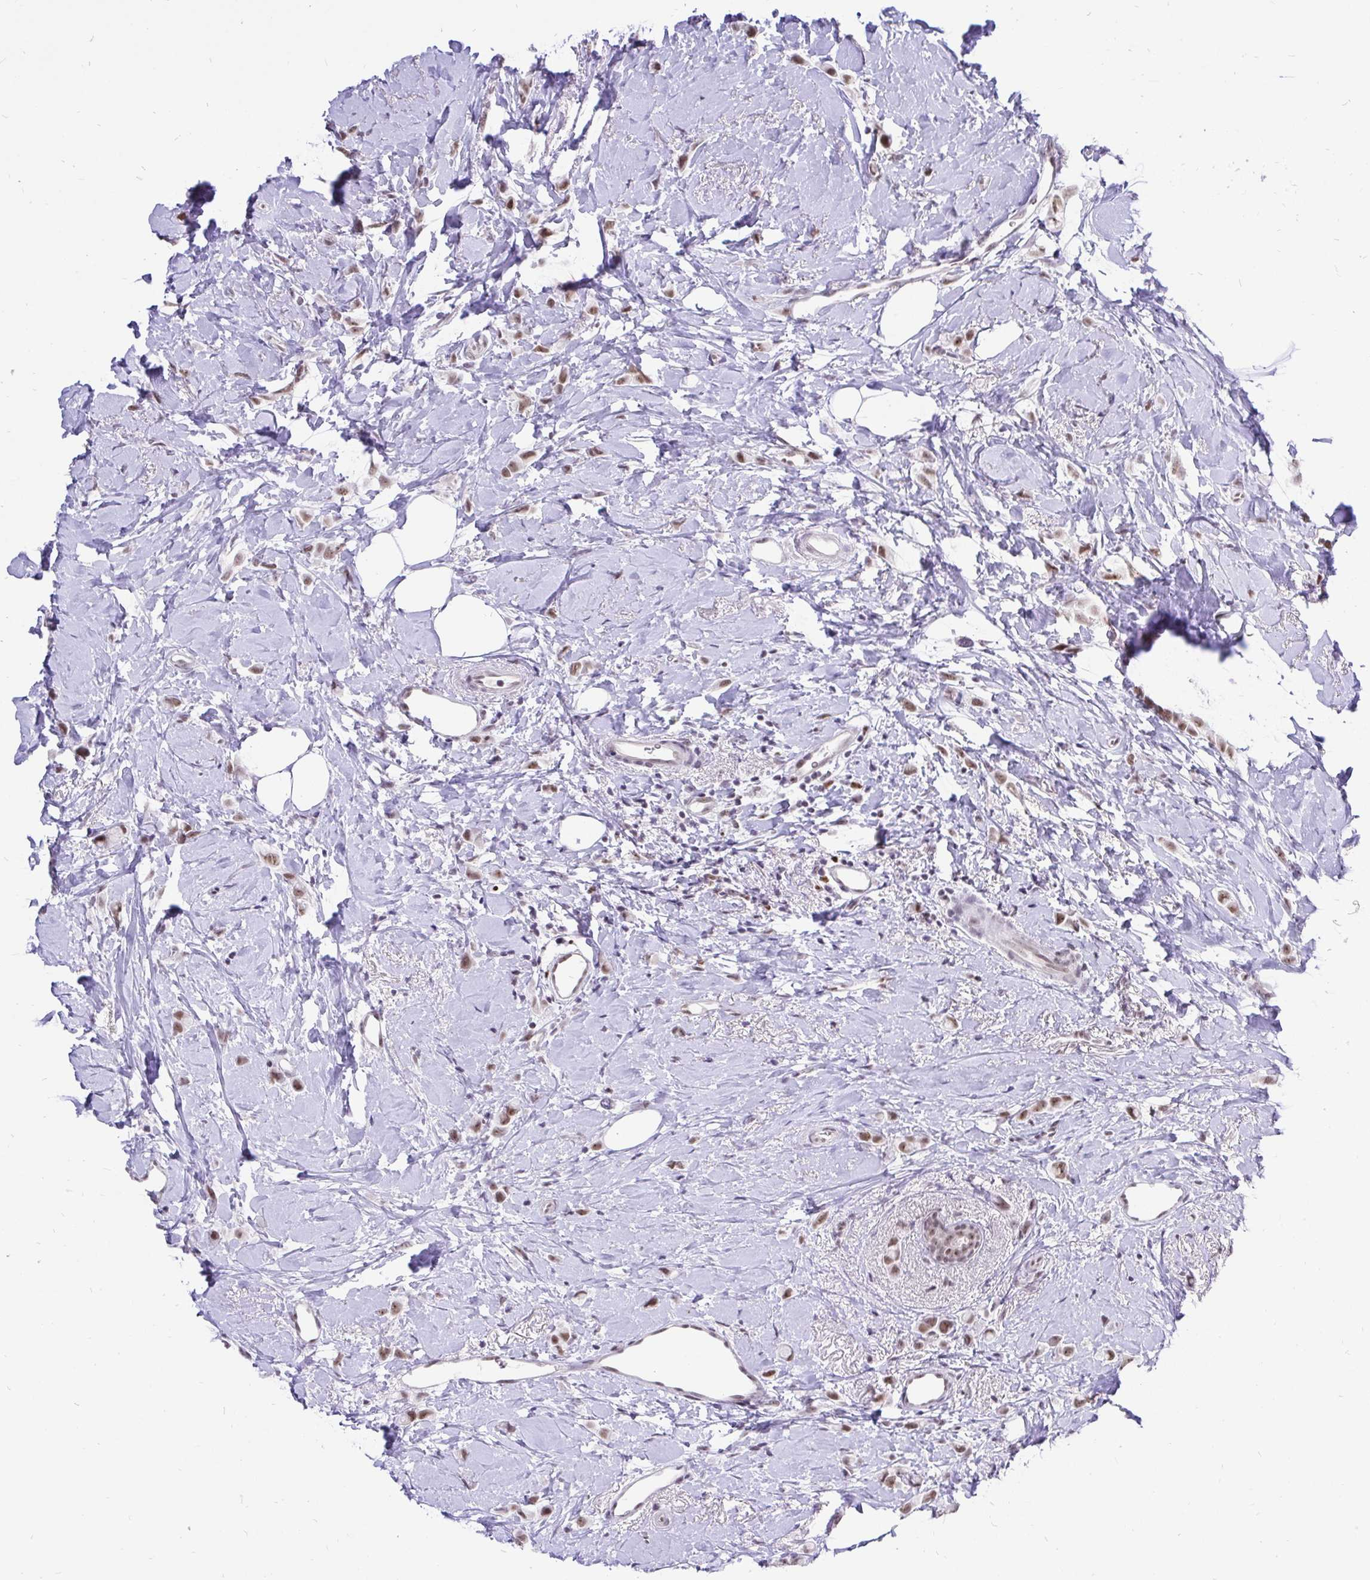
{"staining": {"intensity": "moderate", "quantity": ">75%", "location": "nuclear"}, "tissue": "breast cancer", "cell_type": "Tumor cells", "image_type": "cancer", "snomed": [{"axis": "morphology", "description": "Lobular carcinoma"}, {"axis": "topography", "description": "Breast"}], "caption": "A brown stain shows moderate nuclear expression of a protein in human breast cancer (lobular carcinoma) tumor cells.", "gene": "ZNF860", "patient": {"sex": "female", "age": 66}}